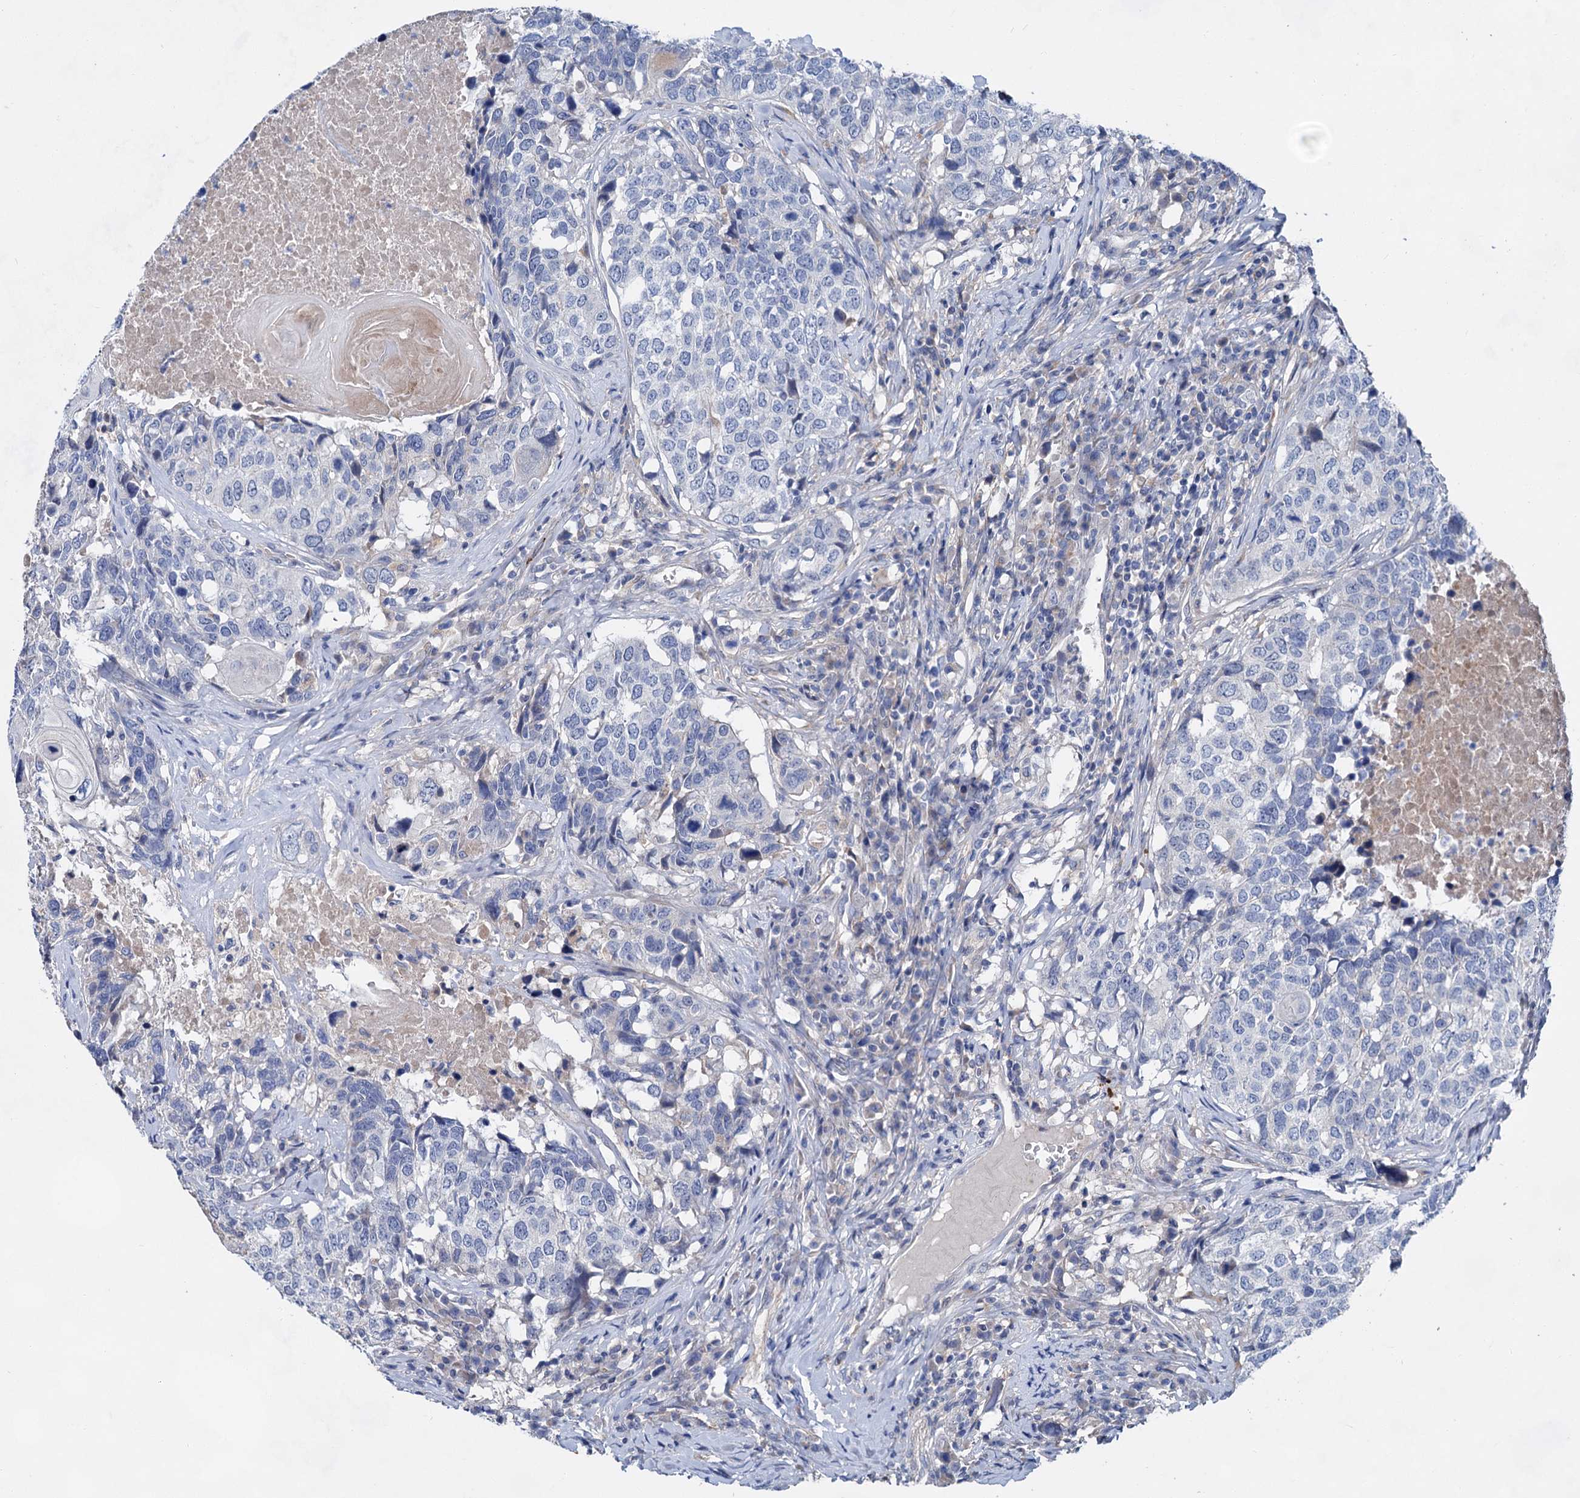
{"staining": {"intensity": "negative", "quantity": "none", "location": "none"}, "tissue": "head and neck cancer", "cell_type": "Tumor cells", "image_type": "cancer", "snomed": [{"axis": "morphology", "description": "Squamous cell carcinoma, NOS"}, {"axis": "topography", "description": "Head-Neck"}], "caption": "The photomicrograph demonstrates no staining of tumor cells in squamous cell carcinoma (head and neck).", "gene": "GPR155", "patient": {"sex": "male", "age": 66}}